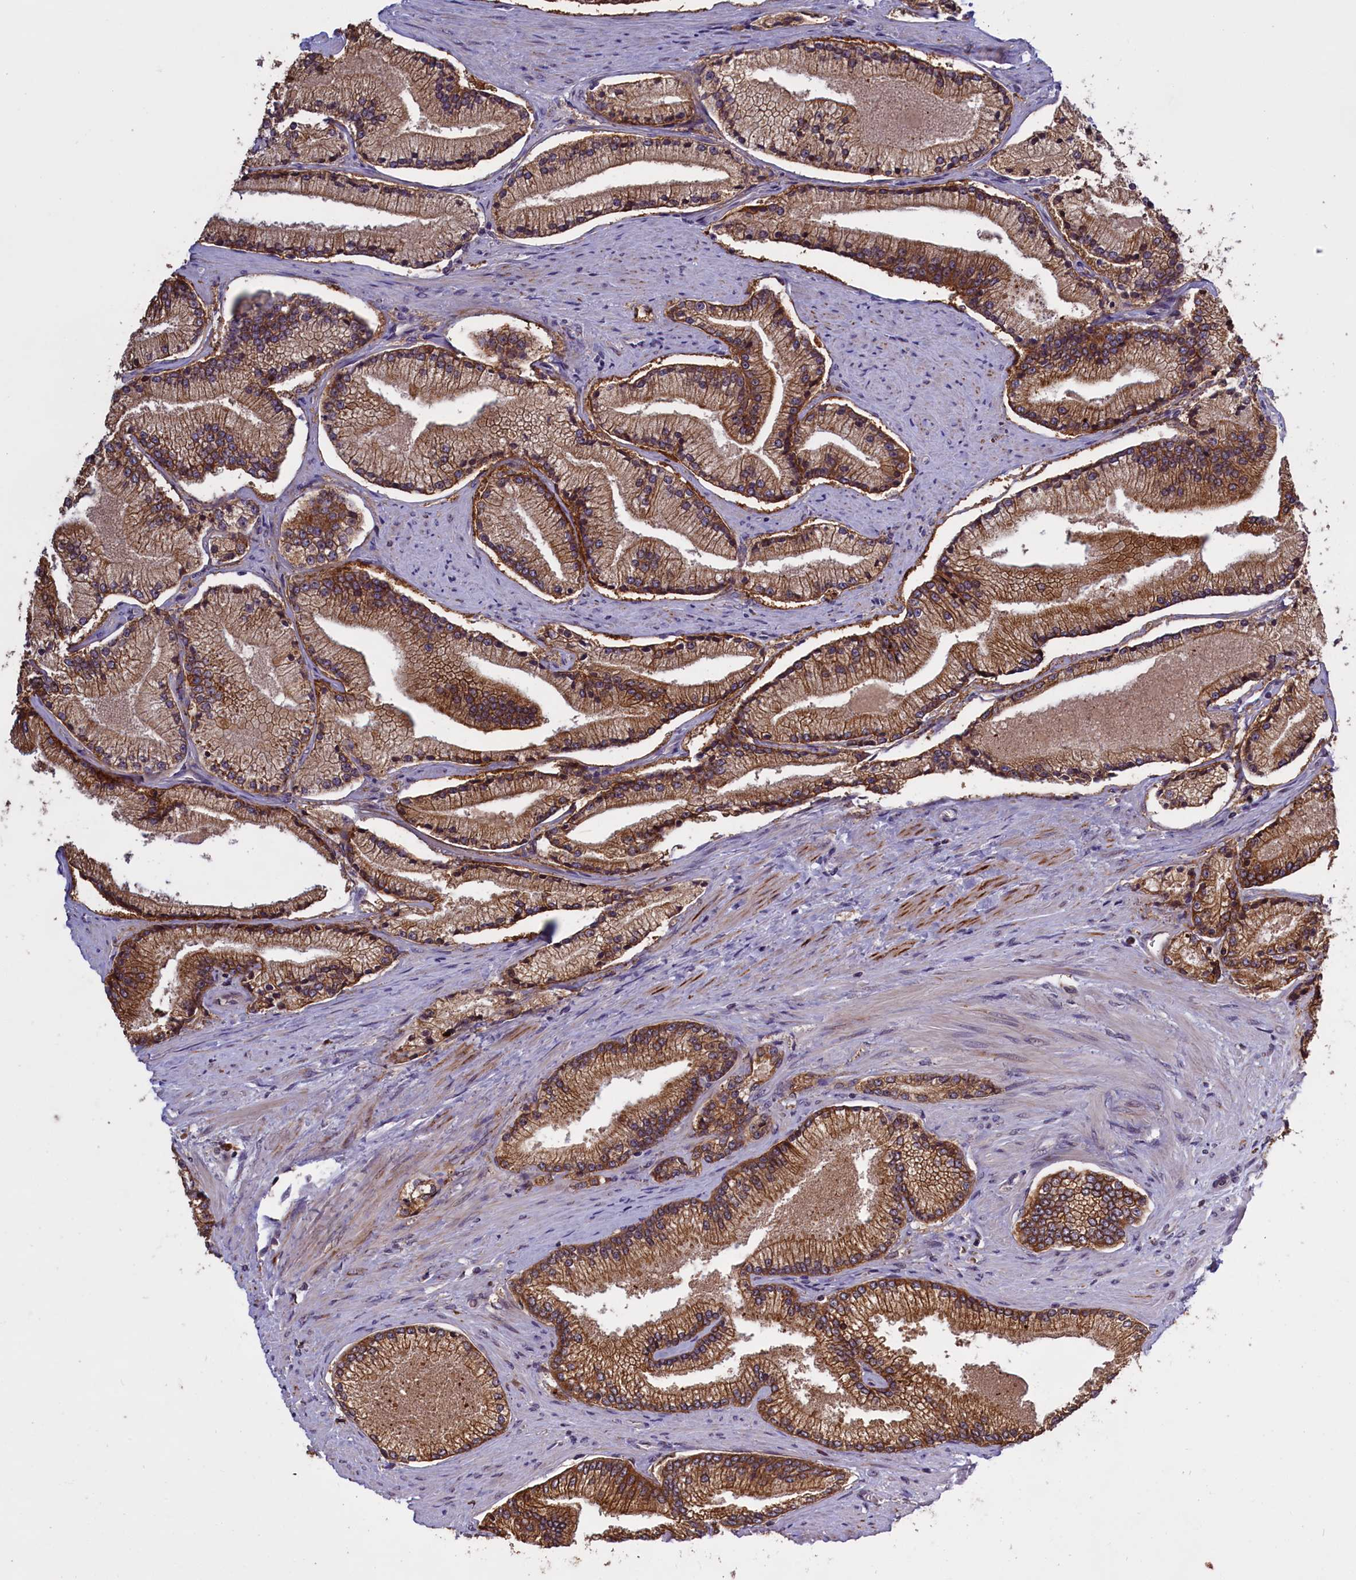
{"staining": {"intensity": "strong", "quantity": ">75%", "location": "cytoplasmic/membranous"}, "tissue": "prostate cancer", "cell_type": "Tumor cells", "image_type": "cancer", "snomed": [{"axis": "morphology", "description": "Adenocarcinoma, High grade"}, {"axis": "topography", "description": "Prostate"}], "caption": "A brown stain labels strong cytoplasmic/membranous staining of a protein in high-grade adenocarcinoma (prostate) tumor cells.", "gene": "DENND1B", "patient": {"sex": "male", "age": 67}}